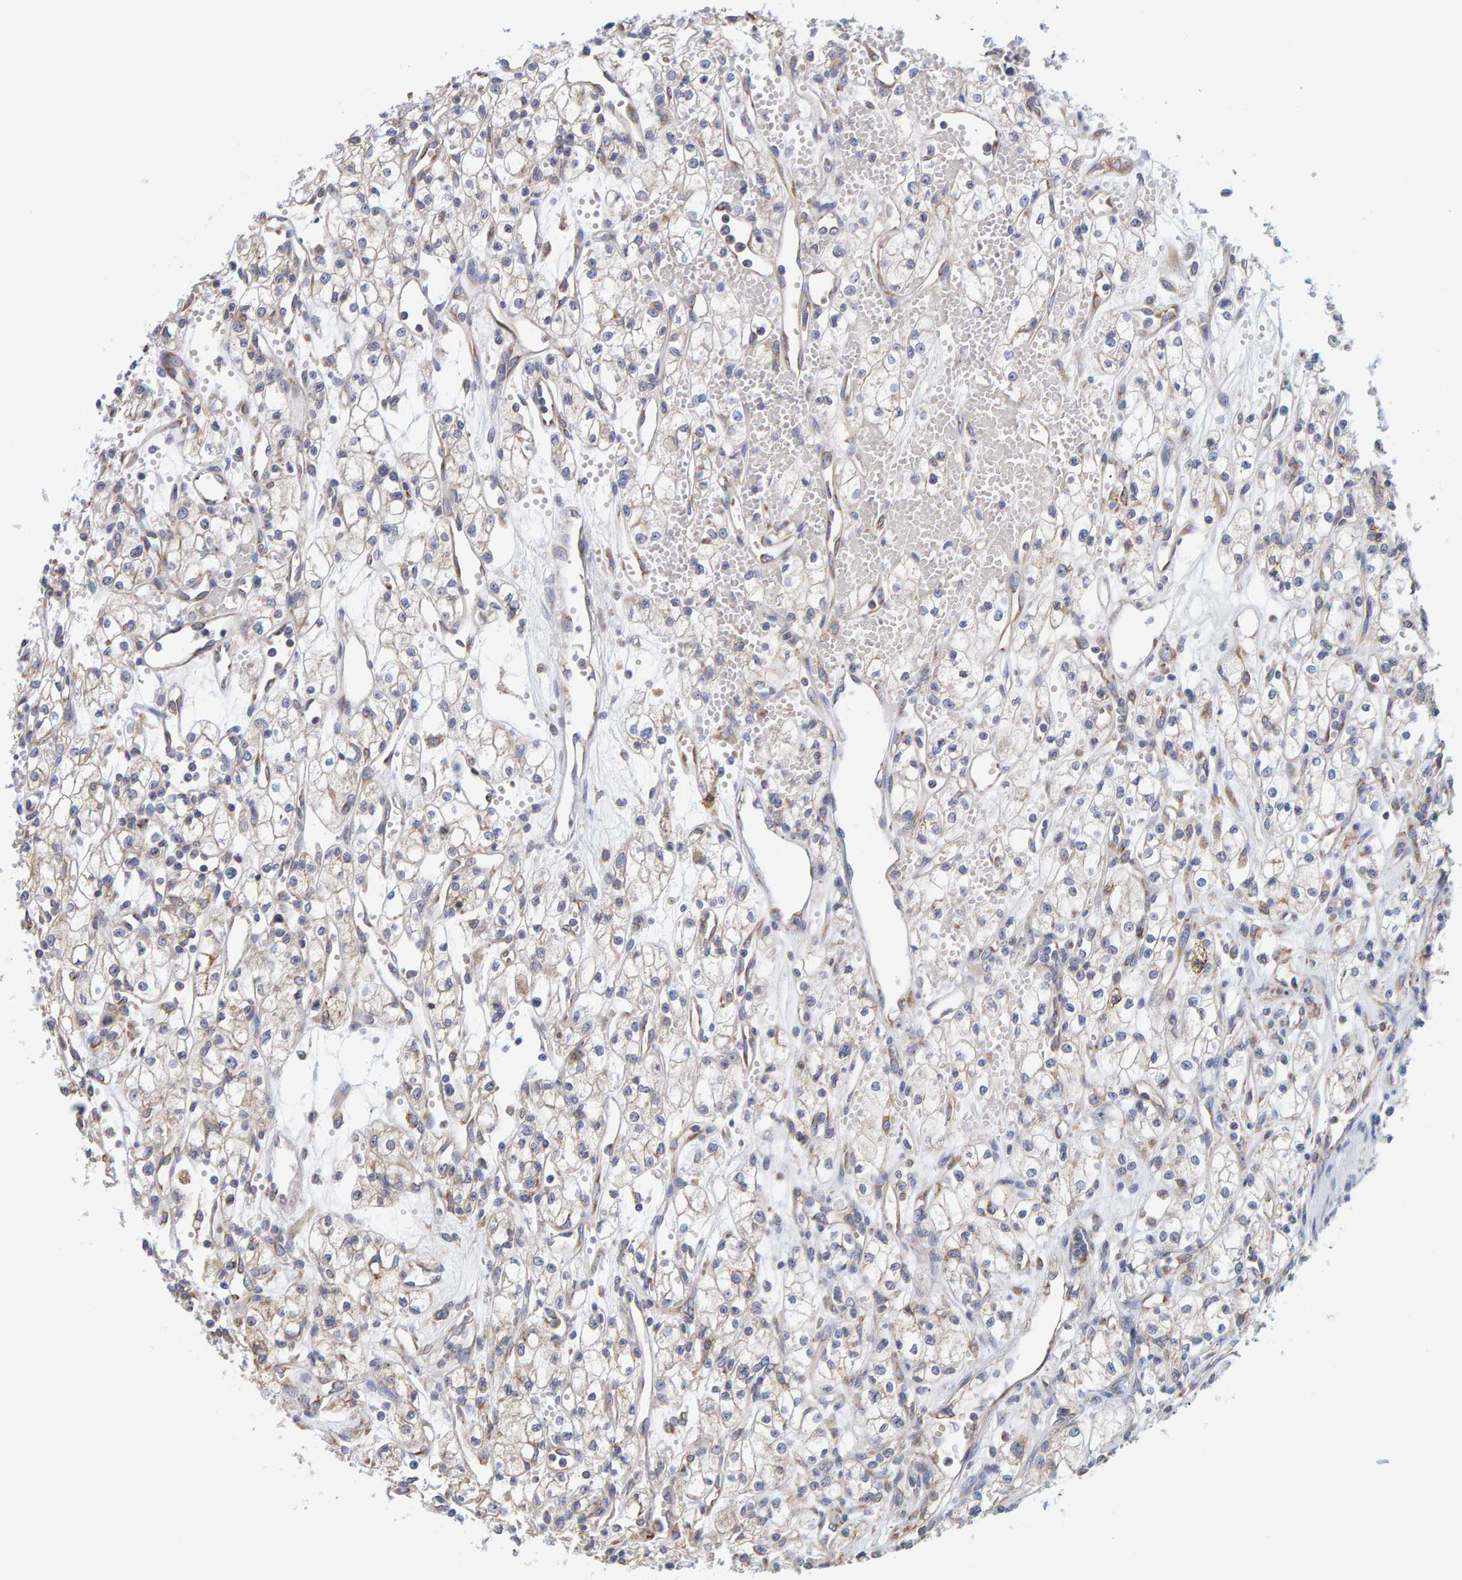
{"staining": {"intensity": "weak", "quantity": "<25%", "location": "cytoplasmic/membranous"}, "tissue": "renal cancer", "cell_type": "Tumor cells", "image_type": "cancer", "snomed": [{"axis": "morphology", "description": "Adenocarcinoma, NOS"}, {"axis": "topography", "description": "Kidney"}], "caption": "Tumor cells are negative for protein expression in human renal cancer.", "gene": "SGPL1", "patient": {"sex": "male", "age": 59}}